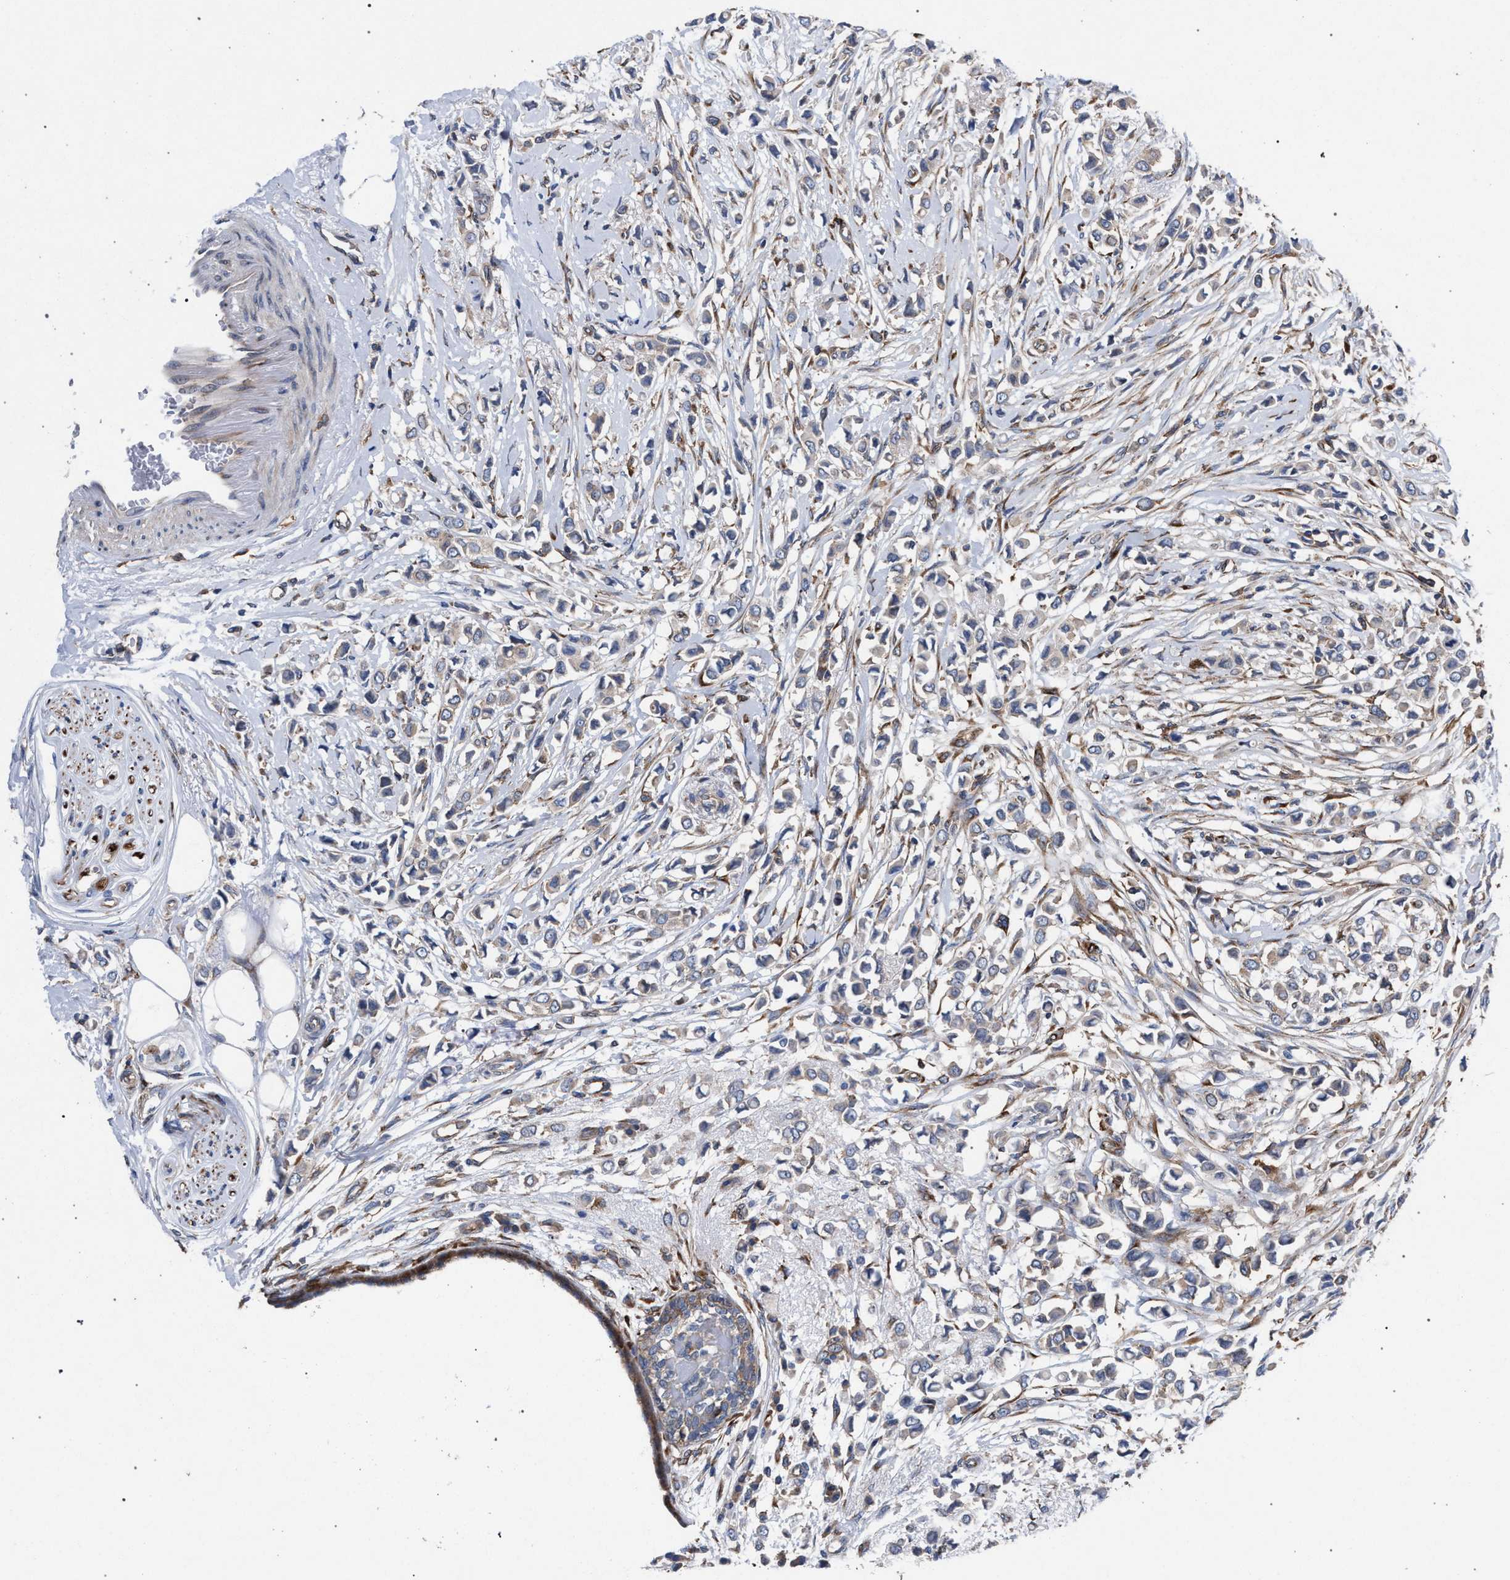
{"staining": {"intensity": "weak", "quantity": "25%-75%", "location": "cytoplasmic/membranous"}, "tissue": "breast cancer", "cell_type": "Tumor cells", "image_type": "cancer", "snomed": [{"axis": "morphology", "description": "Lobular carcinoma"}, {"axis": "topography", "description": "Breast"}], "caption": "Breast cancer stained with a brown dye shows weak cytoplasmic/membranous positive expression in about 25%-75% of tumor cells.", "gene": "CDR2L", "patient": {"sex": "female", "age": 51}}